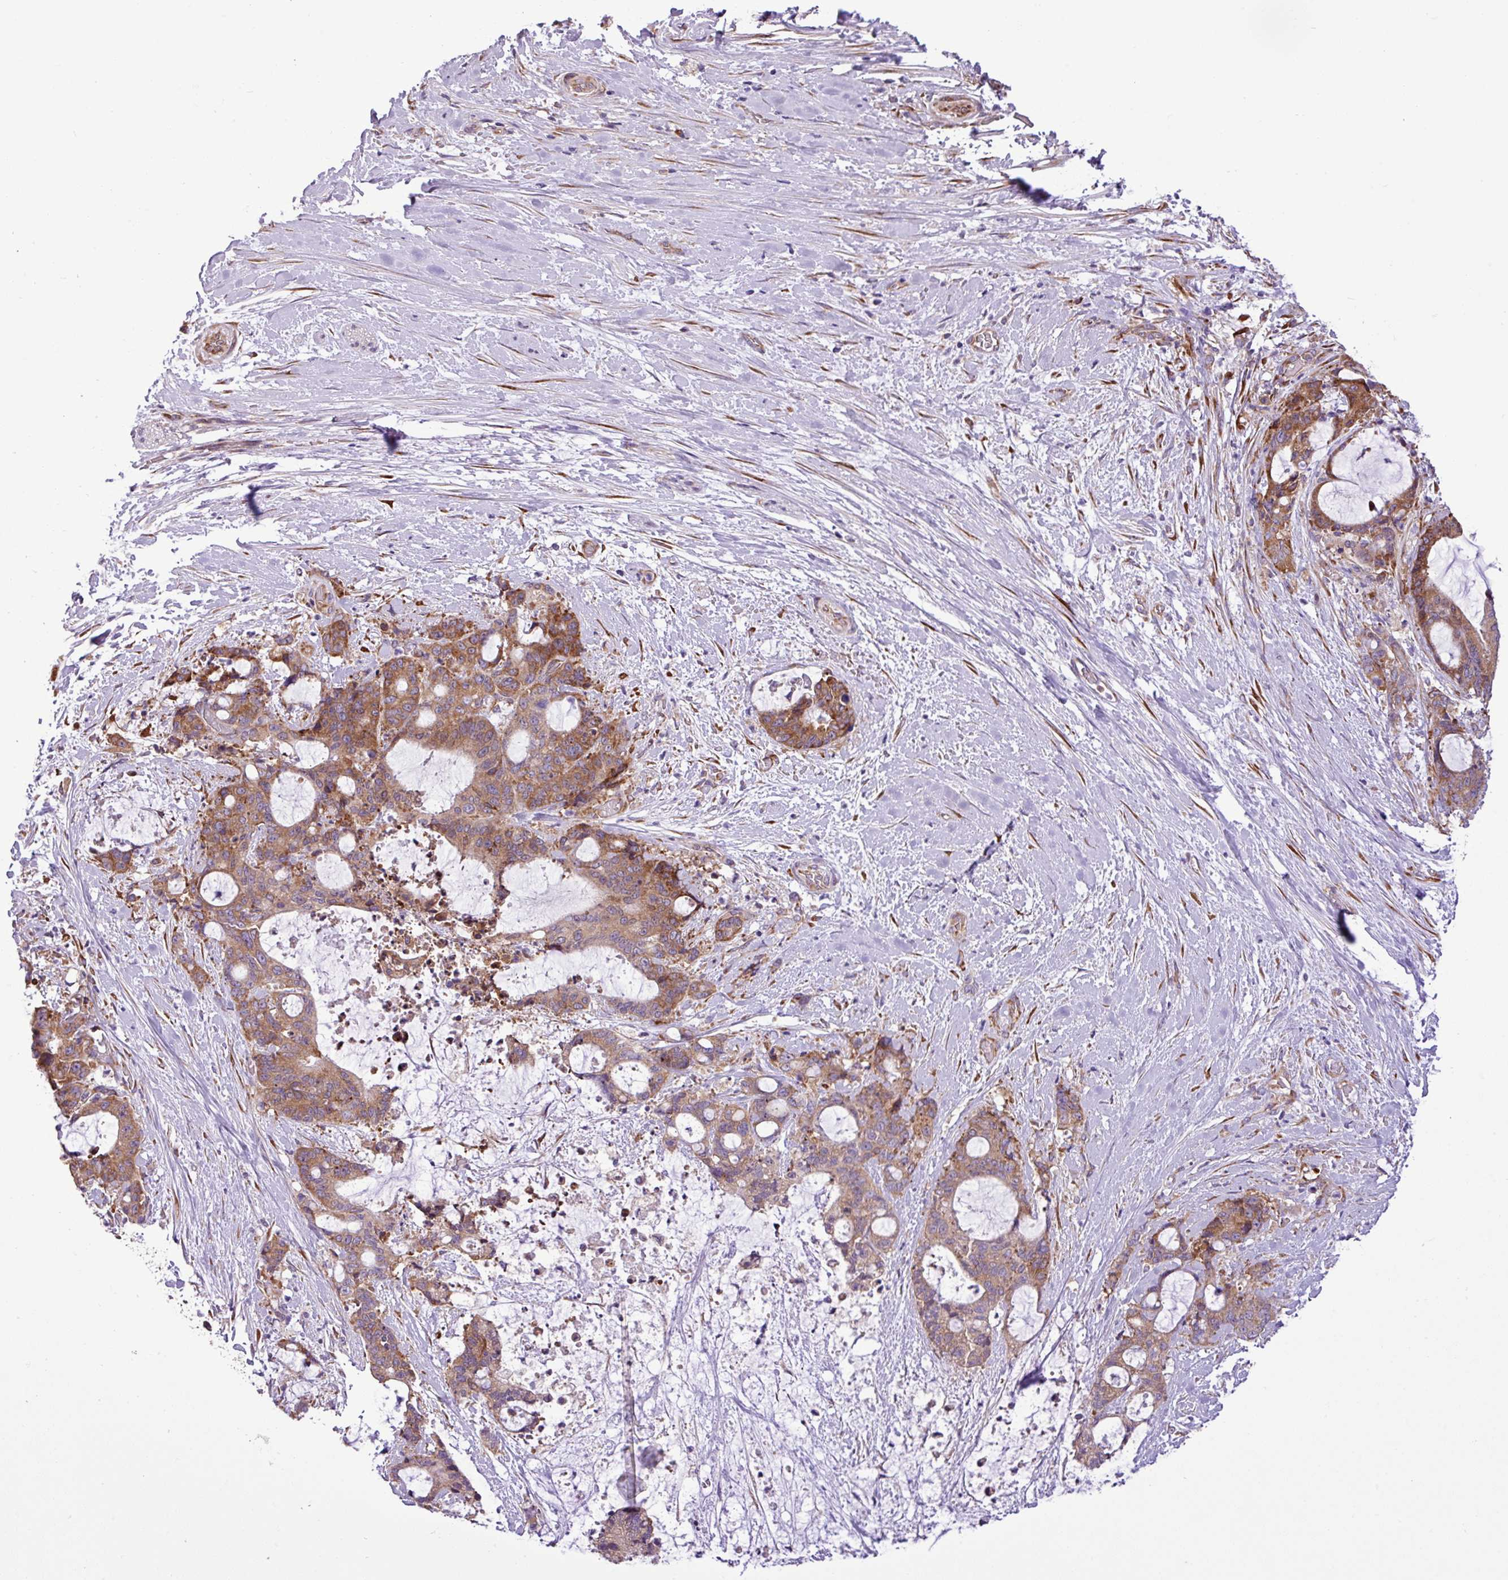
{"staining": {"intensity": "moderate", "quantity": ">75%", "location": "cytoplasmic/membranous"}, "tissue": "liver cancer", "cell_type": "Tumor cells", "image_type": "cancer", "snomed": [{"axis": "morphology", "description": "Normal tissue, NOS"}, {"axis": "morphology", "description": "Cholangiocarcinoma"}, {"axis": "topography", "description": "Liver"}, {"axis": "topography", "description": "Peripheral nerve tissue"}], "caption": "Immunohistochemistry micrograph of cholangiocarcinoma (liver) stained for a protein (brown), which reveals medium levels of moderate cytoplasmic/membranous staining in approximately >75% of tumor cells.", "gene": "RPL13", "patient": {"sex": "female", "age": 73}}